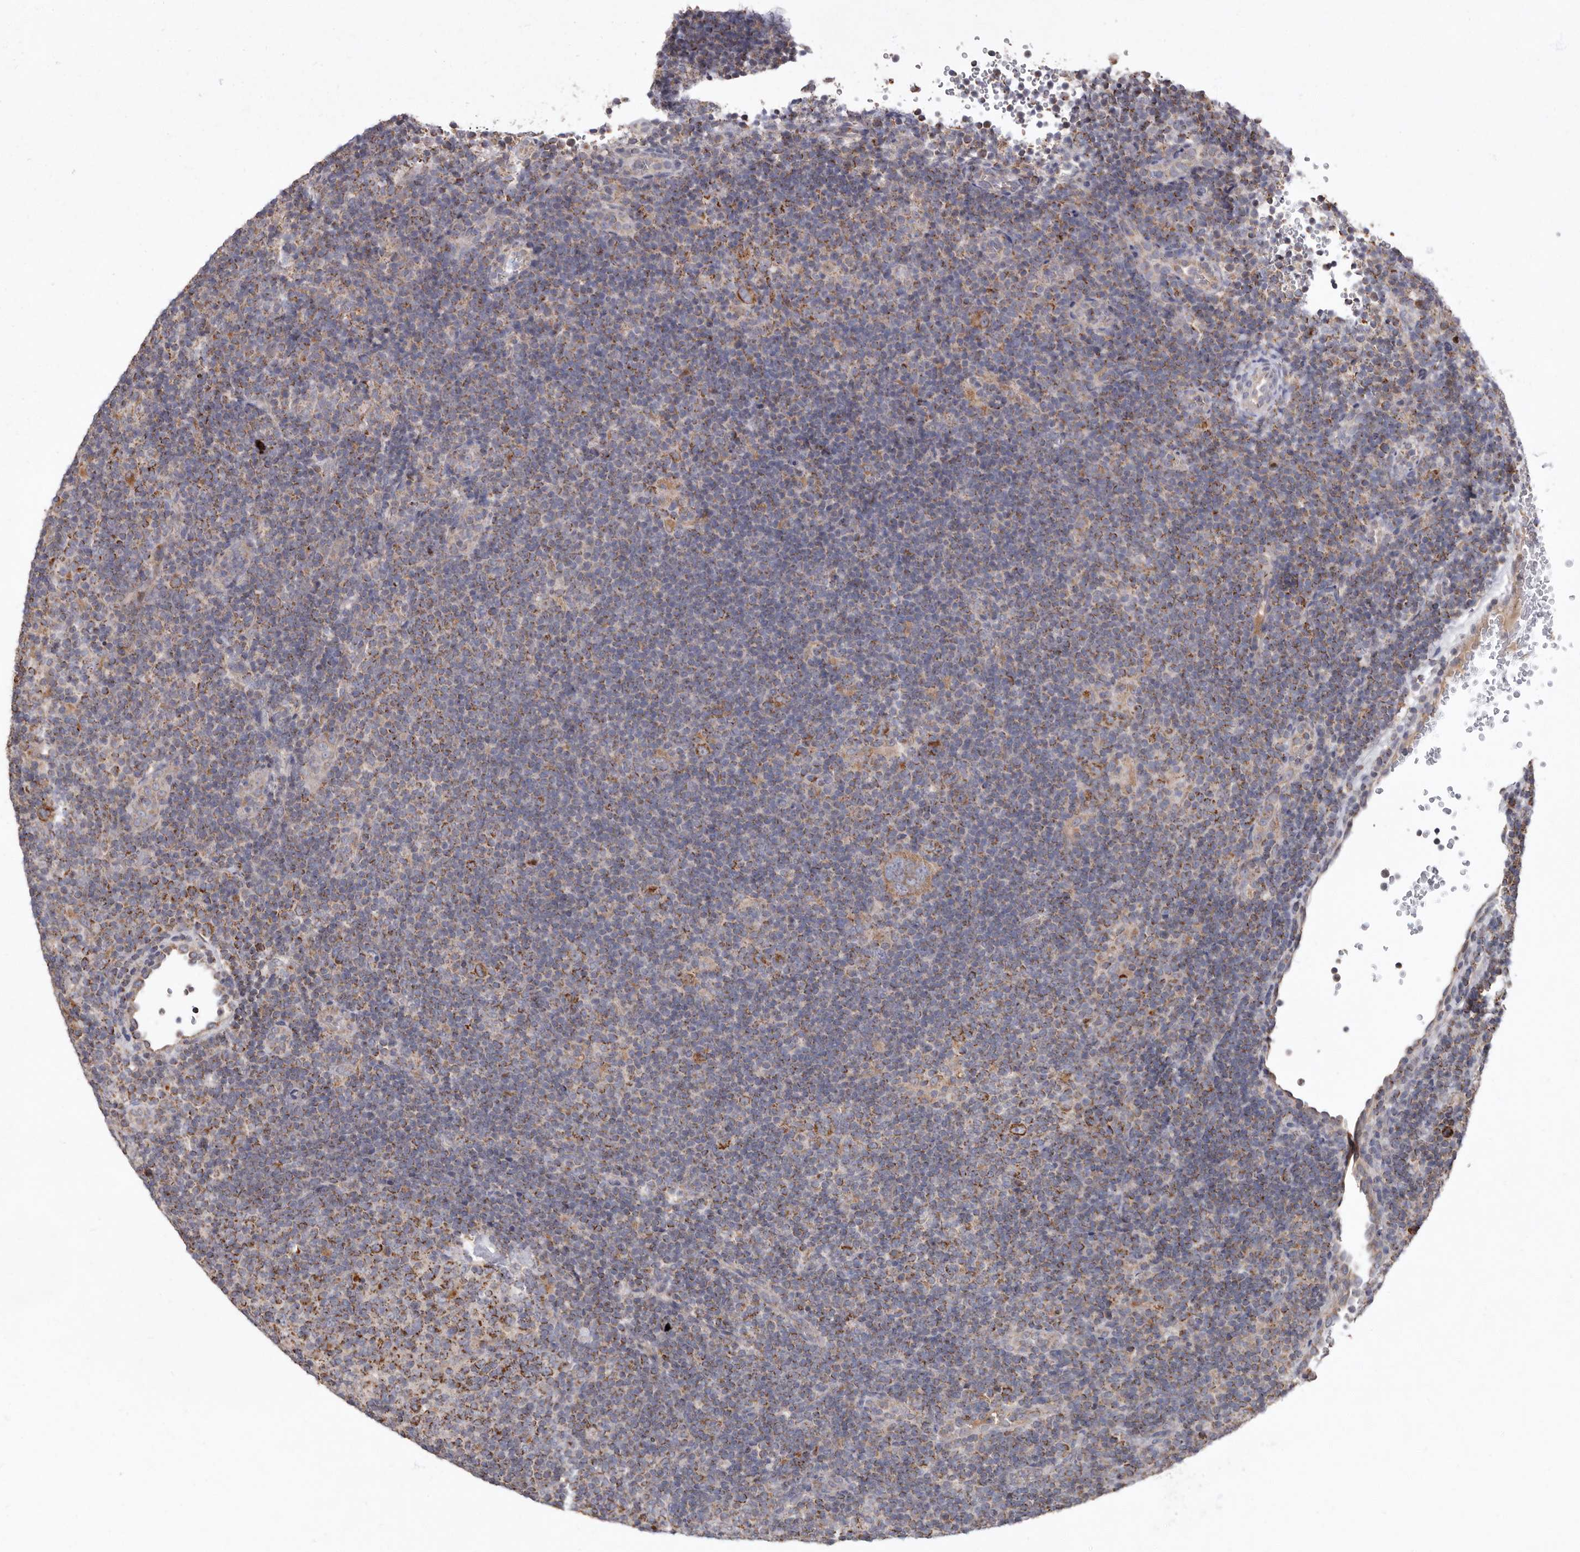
{"staining": {"intensity": "moderate", "quantity": ">75%", "location": "cytoplasmic/membranous"}, "tissue": "lymphoma", "cell_type": "Tumor cells", "image_type": "cancer", "snomed": [{"axis": "morphology", "description": "Hodgkin's disease, NOS"}, {"axis": "topography", "description": "Lymph node"}], "caption": "Hodgkin's disease stained with a protein marker demonstrates moderate staining in tumor cells.", "gene": "KIF26B", "patient": {"sex": "female", "age": 57}}